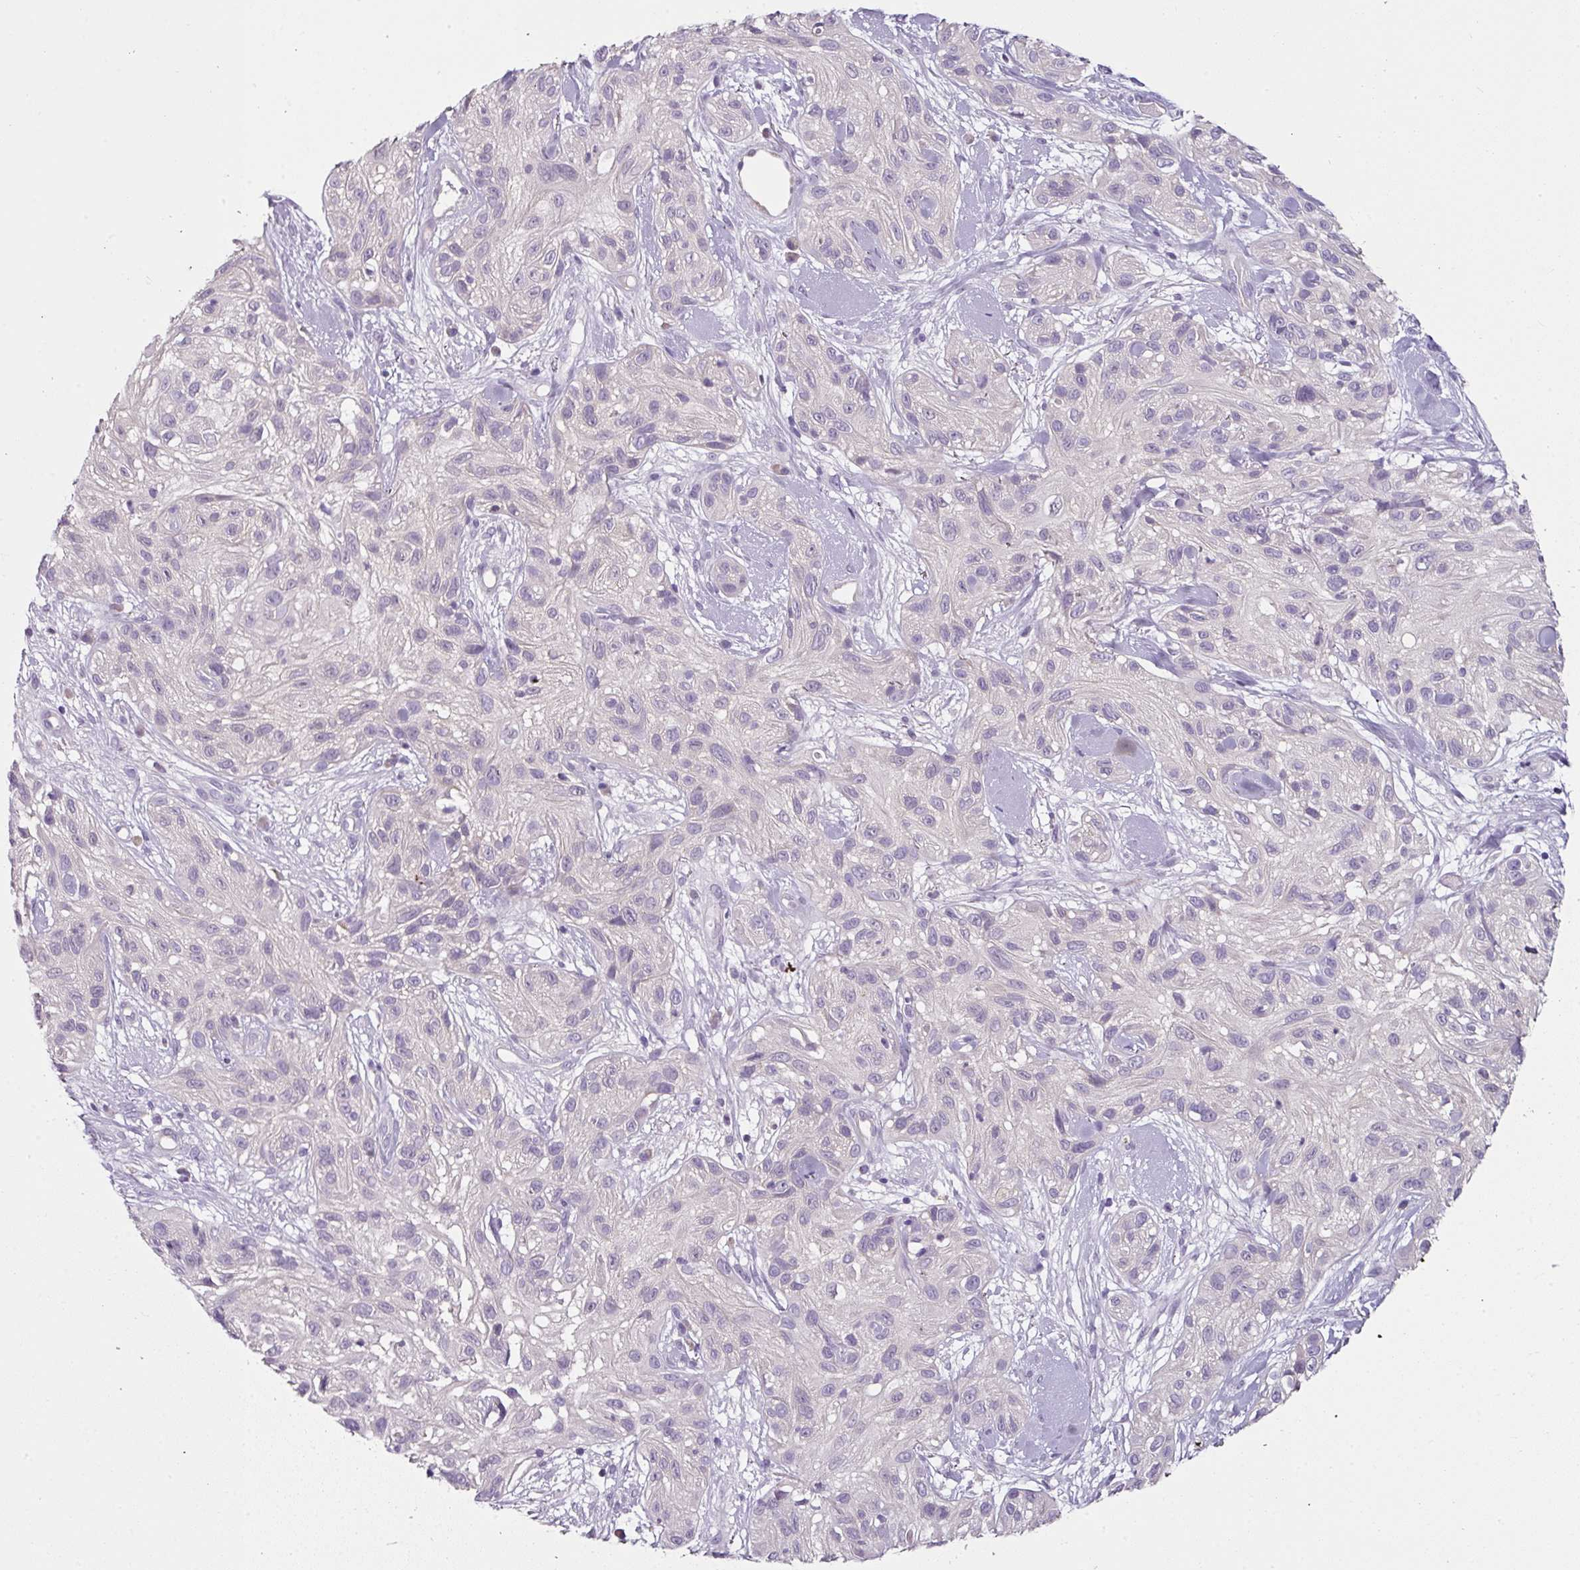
{"staining": {"intensity": "negative", "quantity": "none", "location": "none"}, "tissue": "skin cancer", "cell_type": "Tumor cells", "image_type": "cancer", "snomed": [{"axis": "morphology", "description": "Squamous cell carcinoma, NOS"}, {"axis": "topography", "description": "Skin"}], "caption": "The IHC histopathology image has no significant expression in tumor cells of skin cancer (squamous cell carcinoma) tissue.", "gene": "FHAD1", "patient": {"sex": "male", "age": 82}}